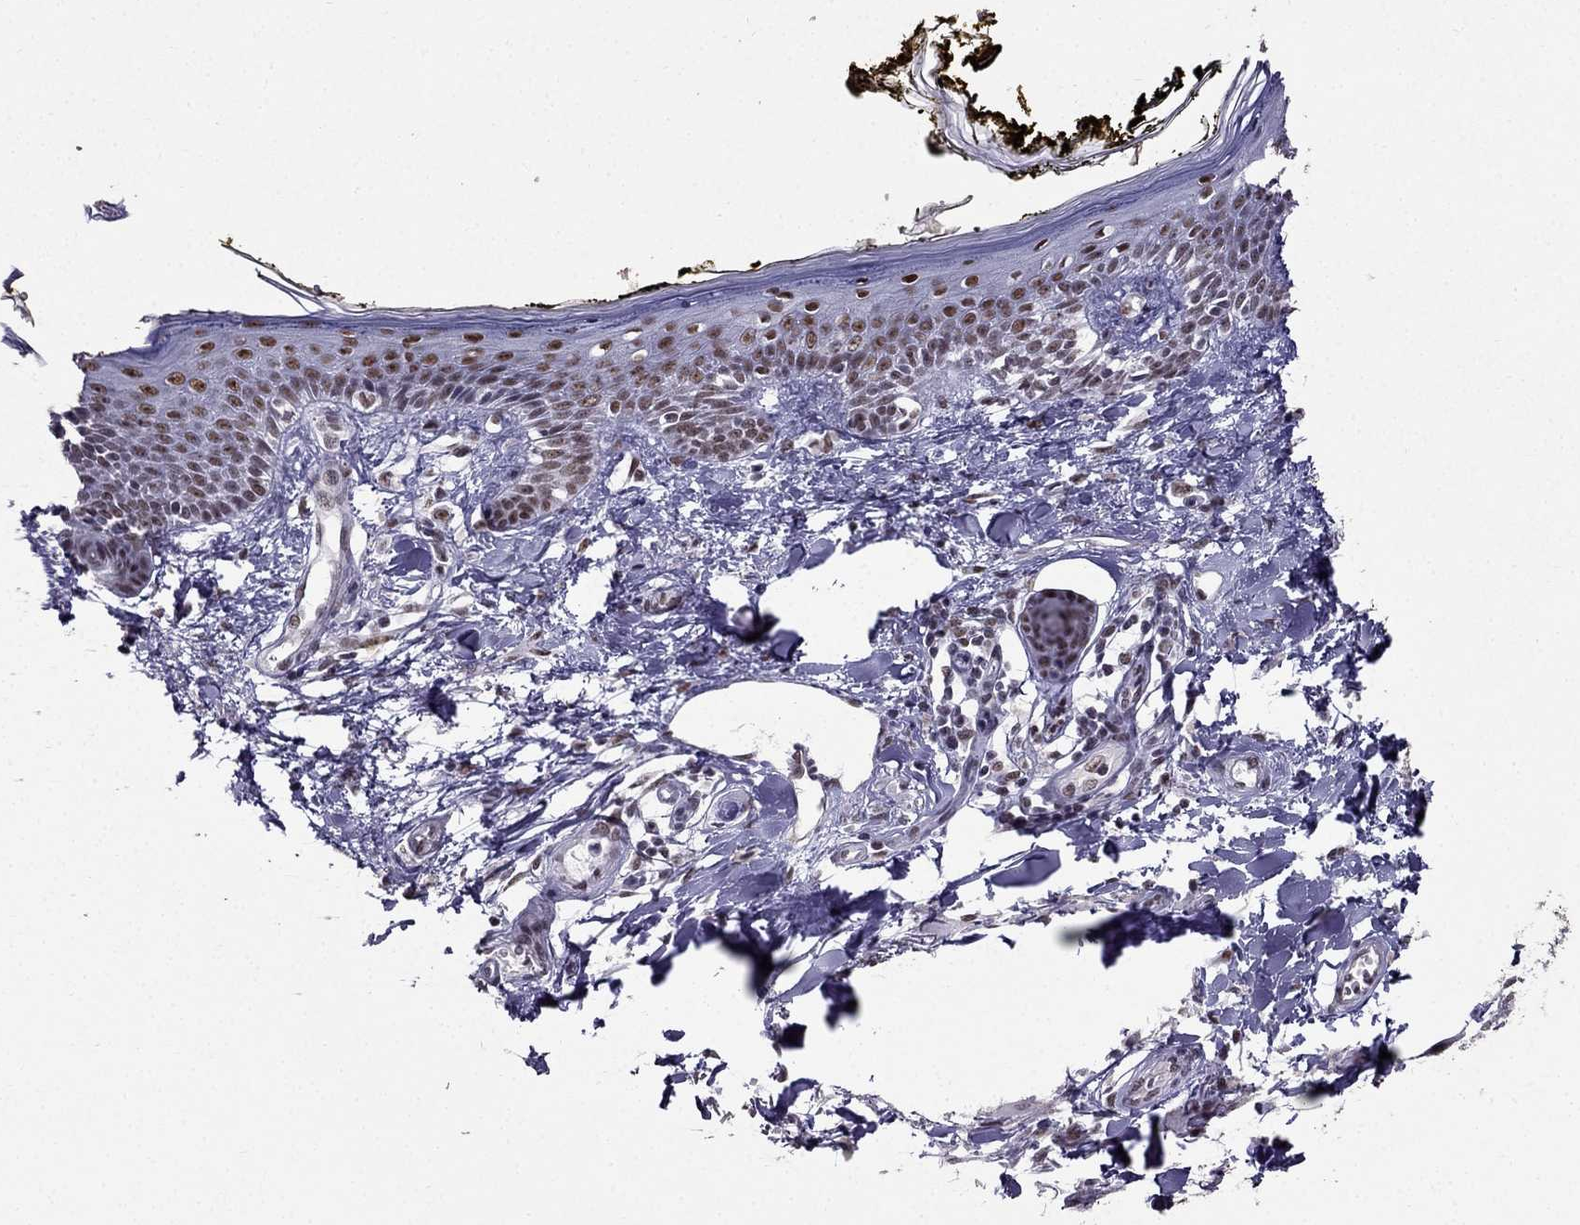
{"staining": {"intensity": "weak", "quantity": ">75%", "location": "nuclear"}, "tissue": "skin", "cell_type": "Fibroblasts", "image_type": "normal", "snomed": [{"axis": "morphology", "description": "Normal tissue, NOS"}, {"axis": "topography", "description": "Skin"}], "caption": "Immunohistochemical staining of normal skin exhibits low levels of weak nuclear expression in approximately >75% of fibroblasts.", "gene": "ZNF420", "patient": {"sex": "male", "age": 76}}